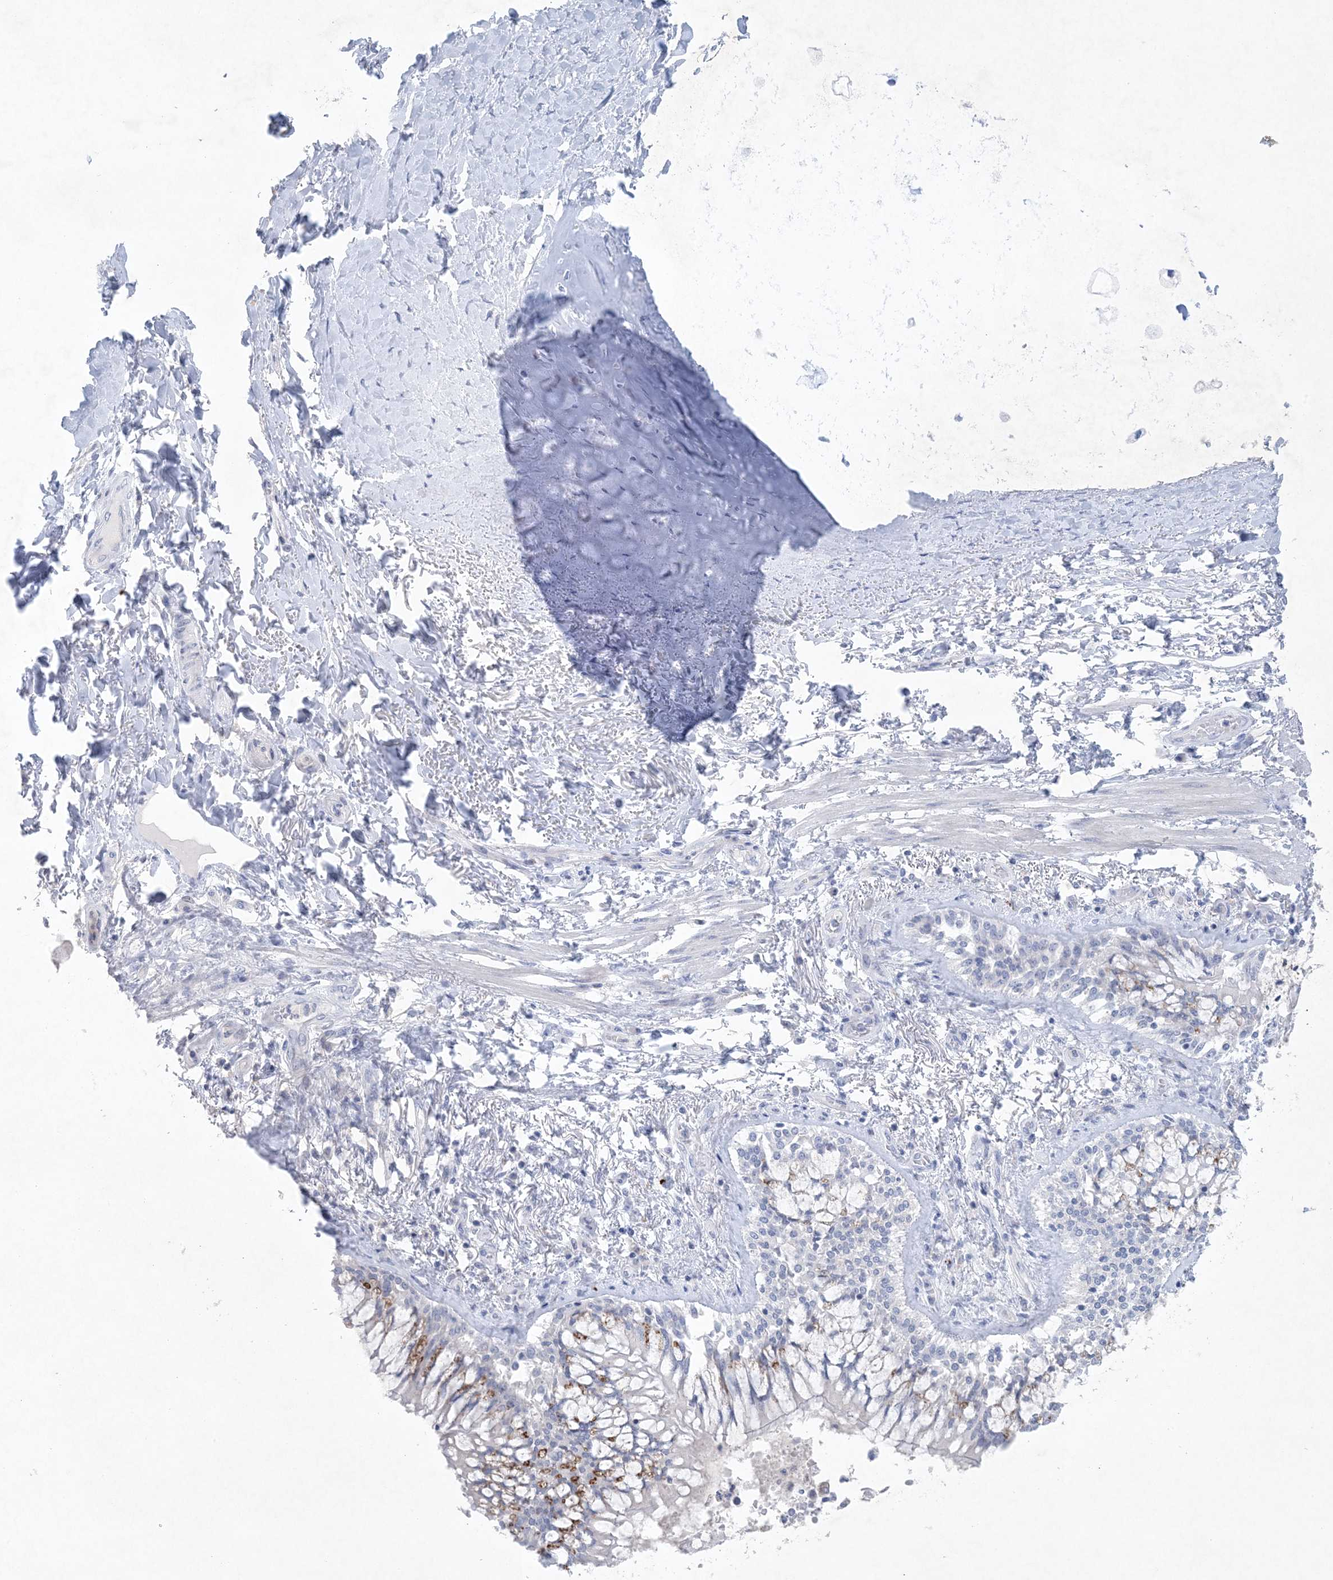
{"staining": {"intensity": "negative", "quantity": "none", "location": "none"}, "tissue": "adipose tissue", "cell_type": "Adipocytes", "image_type": "normal", "snomed": [{"axis": "morphology", "description": "Normal tissue, NOS"}, {"axis": "topography", "description": "Cartilage tissue"}, {"axis": "topography", "description": "Bronchus"}, {"axis": "topography", "description": "Lung"}, {"axis": "topography", "description": "Peripheral nerve tissue"}], "caption": "Immunohistochemistry image of normal adipose tissue: human adipose tissue stained with DAB reveals no significant protein expression in adipocytes.", "gene": "GABRG1", "patient": {"sex": "female", "age": 49}}